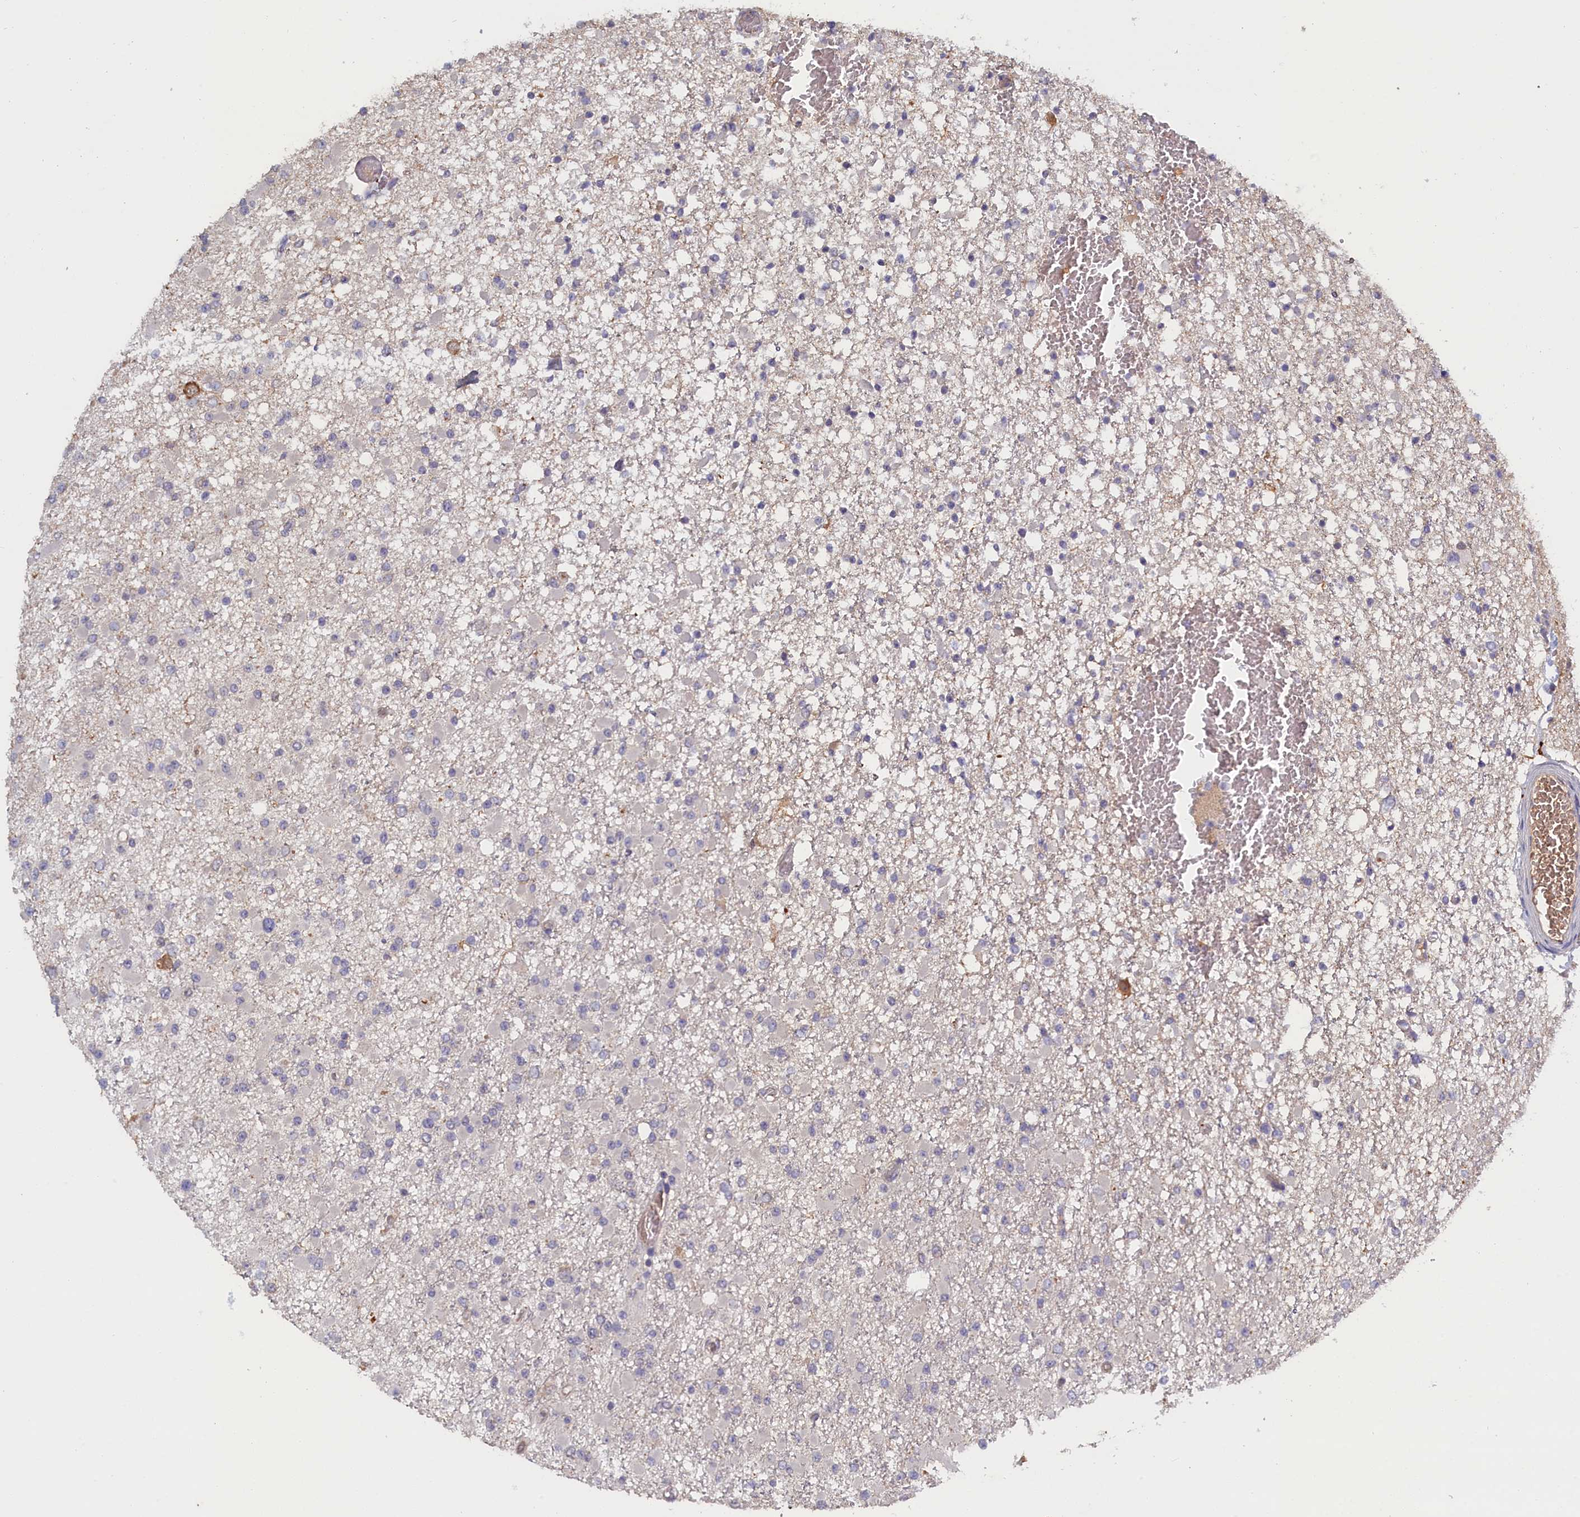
{"staining": {"intensity": "negative", "quantity": "none", "location": "none"}, "tissue": "glioma", "cell_type": "Tumor cells", "image_type": "cancer", "snomed": [{"axis": "morphology", "description": "Glioma, malignant, Low grade"}, {"axis": "topography", "description": "Brain"}], "caption": "There is no significant staining in tumor cells of glioma. (IHC, brightfield microscopy, high magnification).", "gene": "CELF5", "patient": {"sex": "female", "age": 22}}